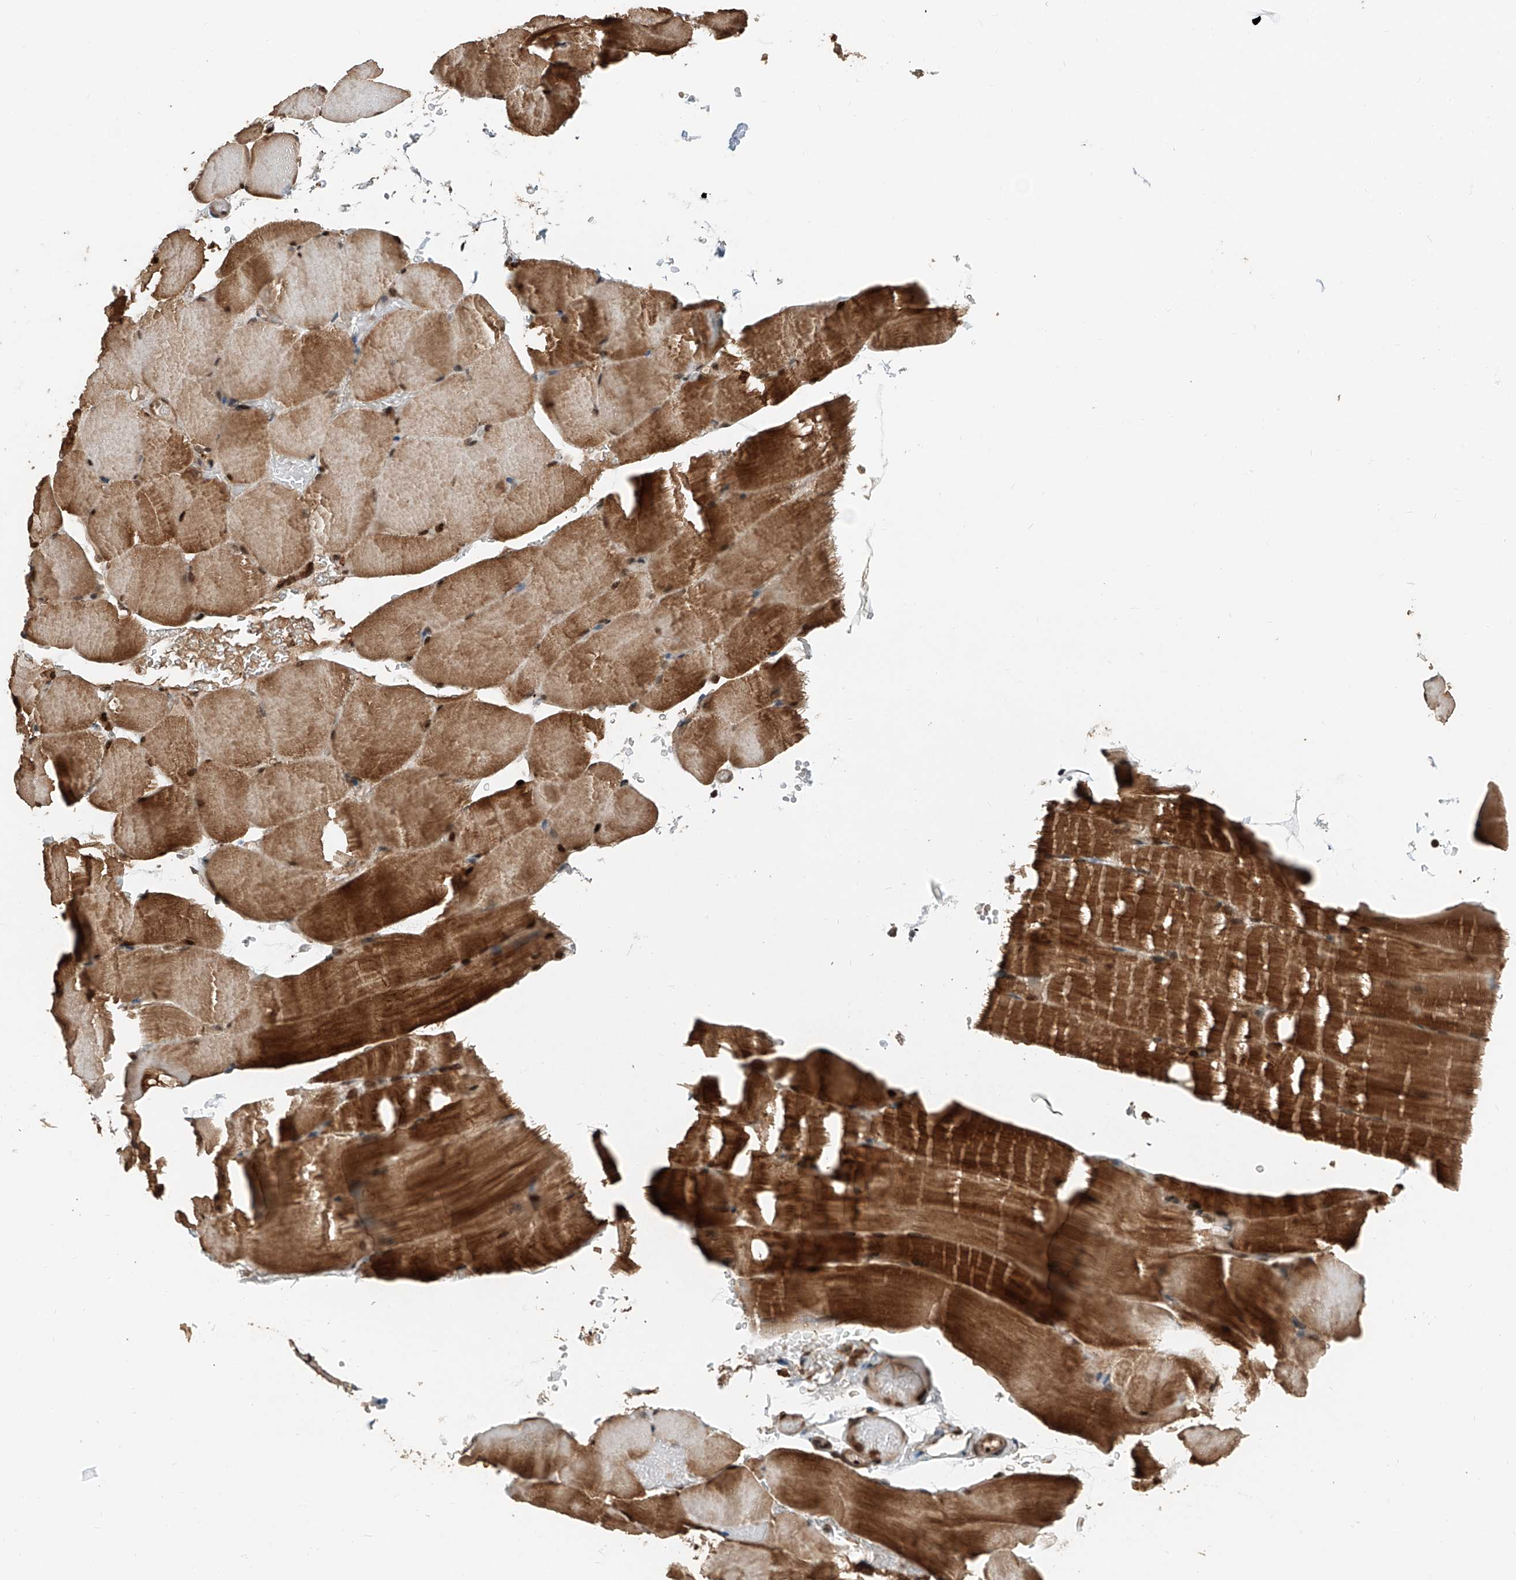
{"staining": {"intensity": "strong", "quantity": ">75%", "location": "cytoplasmic/membranous,nuclear"}, "tissue": "skeletal muscle", "cell_type": "Myocytes", "image_type": "normal", "snomed": [{"axis": "morphology", "description": "Normal tissue, NOS"}, {"axis": "topography", "description": "Skeletal muscle"}, {"axis": "topography", "description": "Parathyroid gland"}], "caption": "Immunohistochemical staining of benign human skeletal muscle demonstrates >75% levels of strong cytoplasmic/membranous,nuclear protein expression in approximately >75% of myocytes.", "gene": "RMND1", "patient": {"sex": "female", "age": 37}}